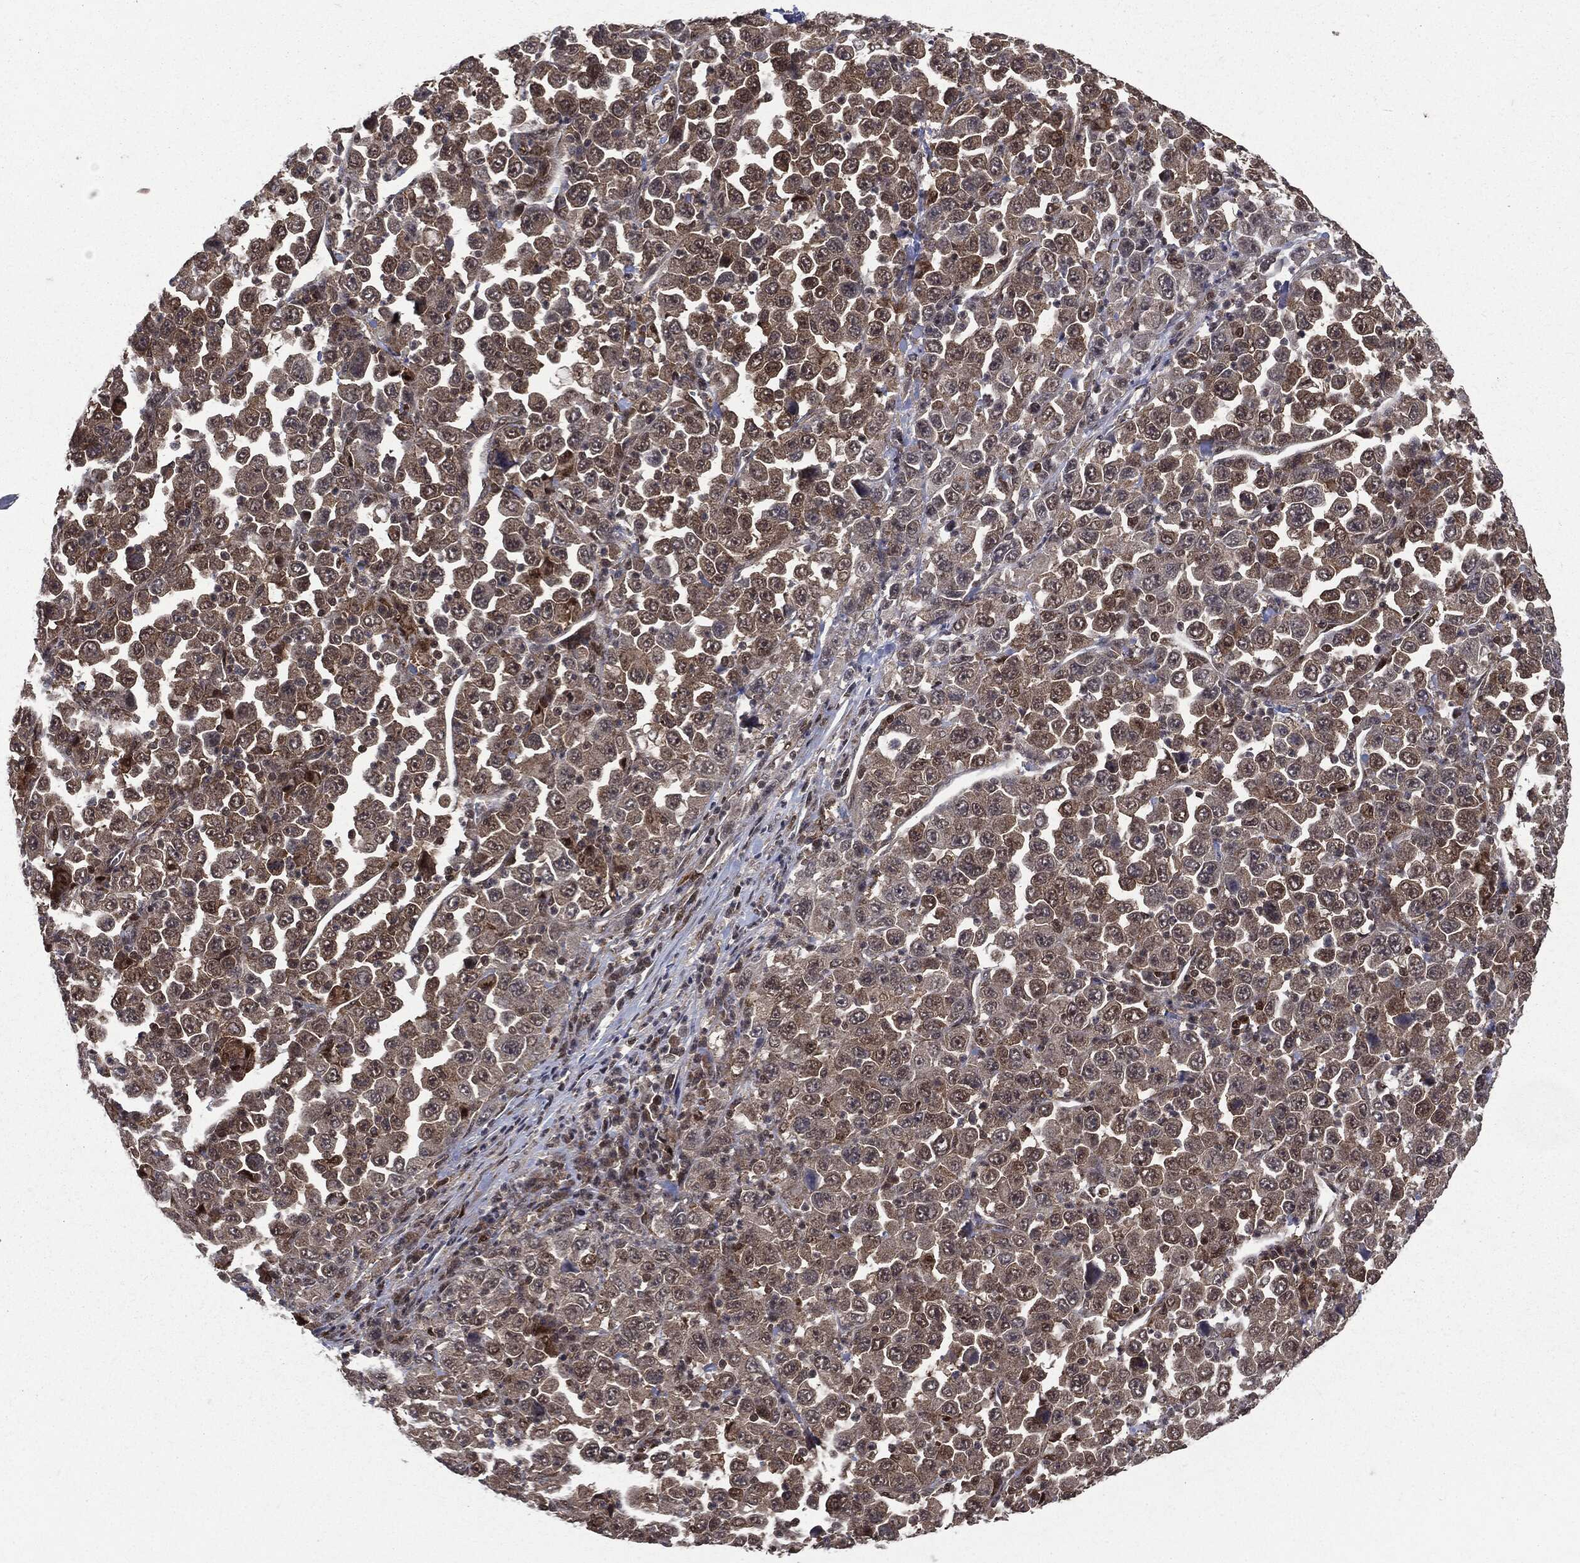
{"staining": {"intensity": "negative", "quantity": "none", "location": "none"}, "tissue": "stomach cancer", "cell_type": "Tumor cells", "image_type": "cancer", "snomed": [{"axis": "morphology", "description": "Normal tissue, NOS"}, {"axis": "morphology", "description": "Adenocarcinoma, NOS"}, {"axis": "topography", "description": "Stomach, upper"}, {"axis": "topography", "description": "Stomach"}], "caption": "This is a histopathology image of immunohistochemistry staining of stomach cancer, which shows no expression in tumor cells.", "gene": "PTPA", "patient": {"sex": "male", "age": 59}}